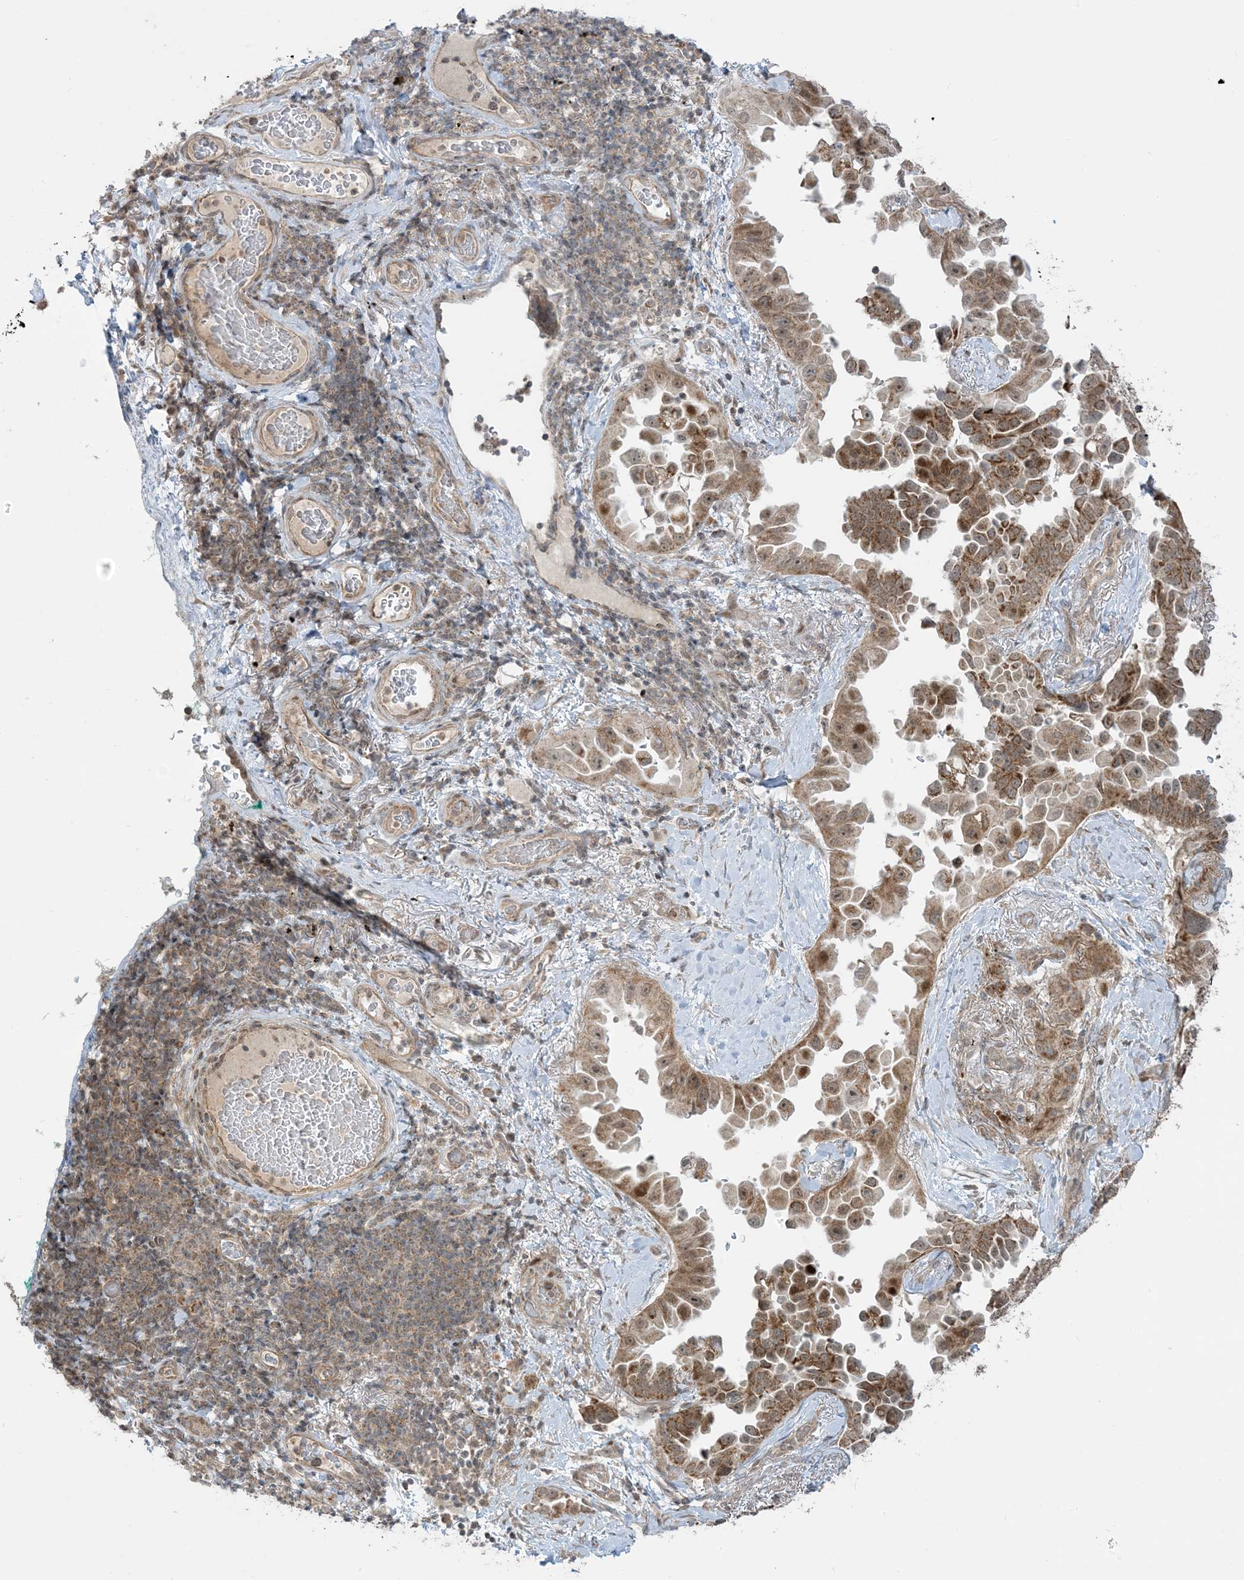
{"staining": {"intensity": "moderate", "quantity": ">75%", "location": "cytoplasmic/membranous"}, "tissue": "lung cancer", "cell_type": "Tumor cells", "image_type": "cancer", "snomed": [{"axis": "morphology", "description": "Adenocarcinoma, NOS"}, {"axis": "topography", "description": "Lung"}], "caption": "Immunohistochemistry (IHC) micrograph of neoplastic tissue: human lung cancer stained using immunohistochemistry (IHC) reveals medium levels of moderate protein expression localized specifically in the cytoplasmic/membranous of tumor cells, appearing as a cytoplasmic/membranous brown color.", "gene": "PHLDB2", "patient": {"sex": "female", "age": 67}}